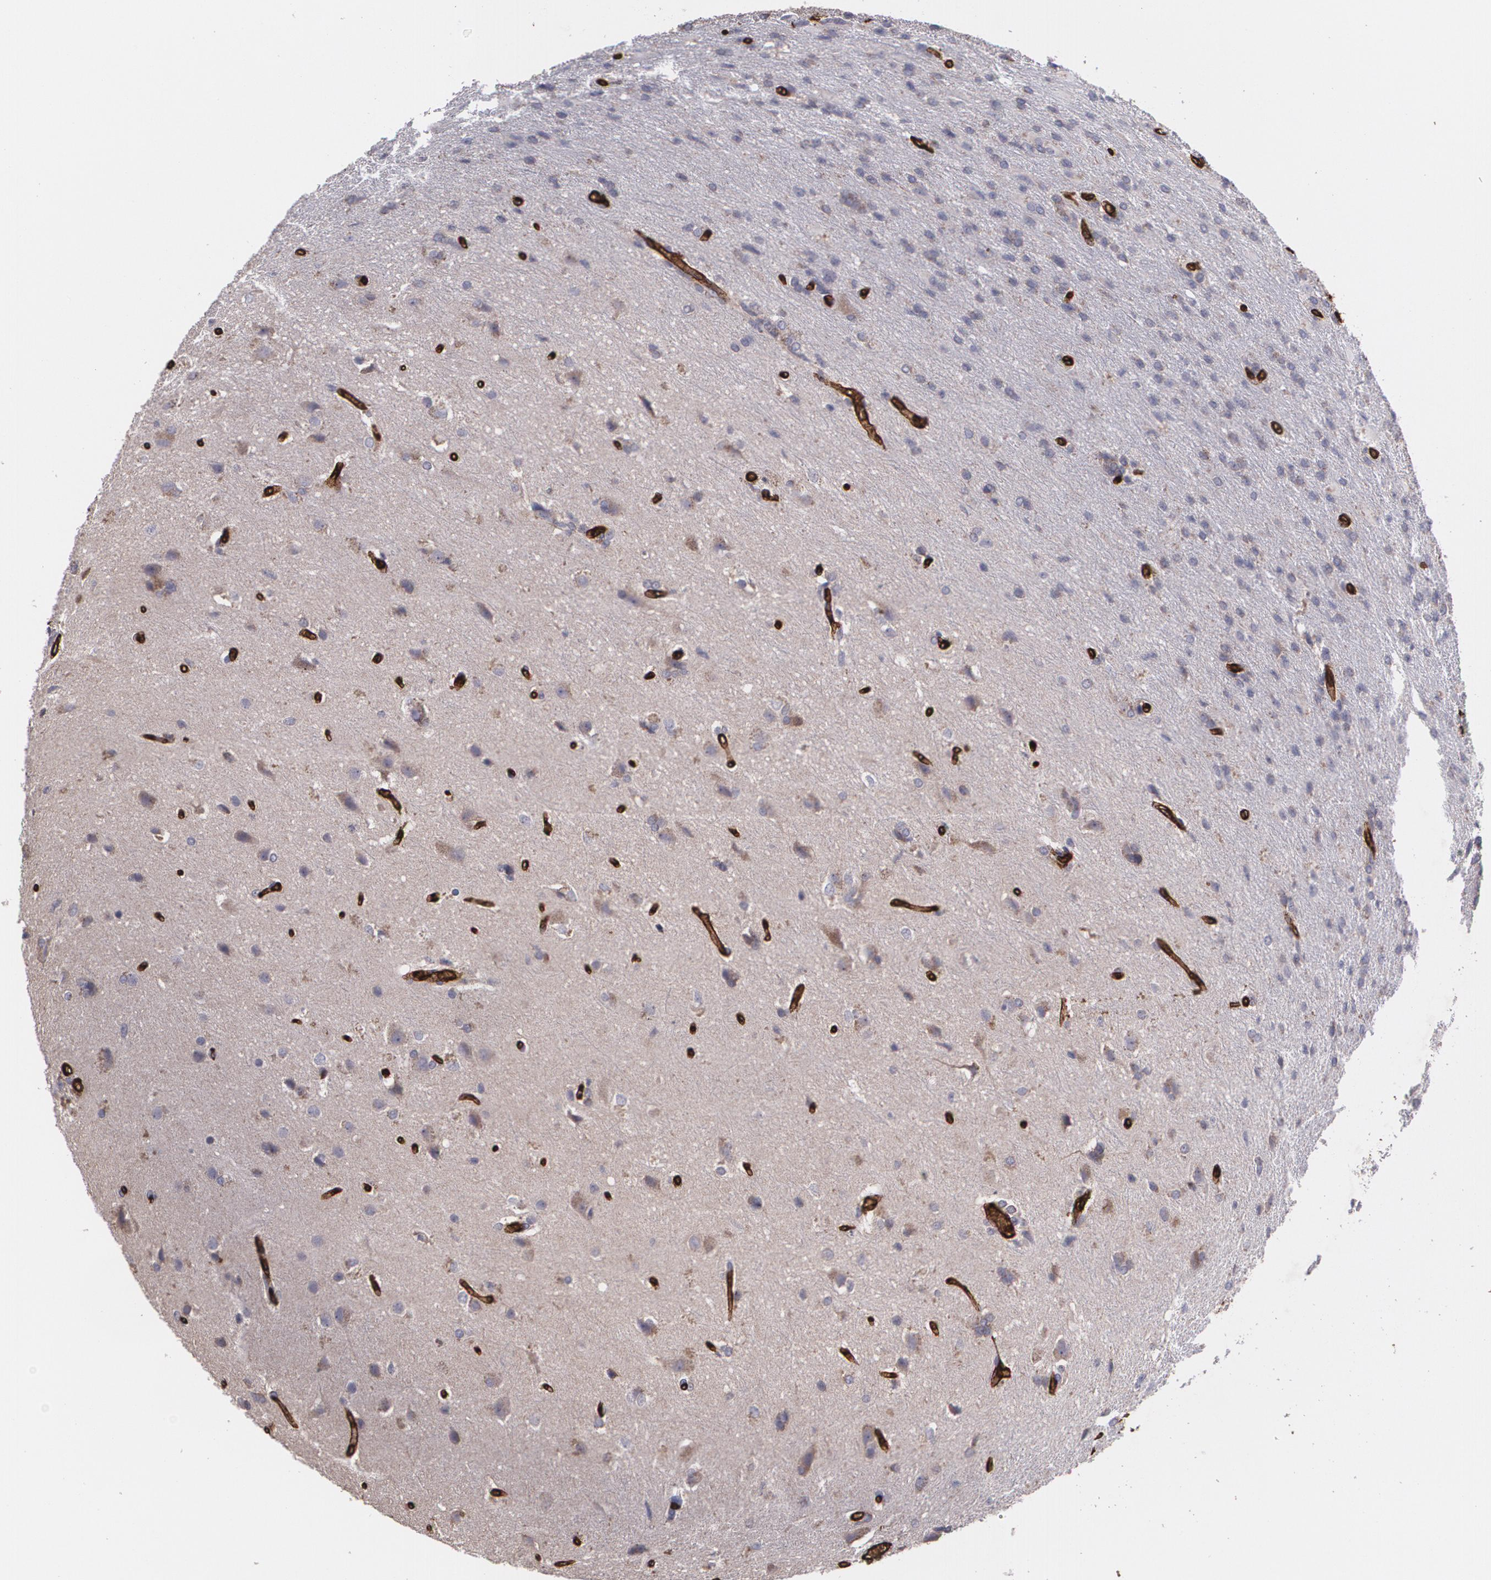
{"staining": {"intensity": "weak", "quantity": ">75%", "location": "cytoplasmic/membranous"}, "tissue": "glioma", "cell_type": "Tumor cells", "image_type": "cancer", "snomed": [{"axis": "morphology", "description": "Glioma, malignant, High grade"}, {"axis": "topography", "description": "Brain"}], "caption": "Weak cytoplasmic/membranous positivity for a protein is appreciated in about >75% of tumor cells of glioma using IHC.", "gene": "SLC2A1", "patient": {"sex": "male", "age": 68}}